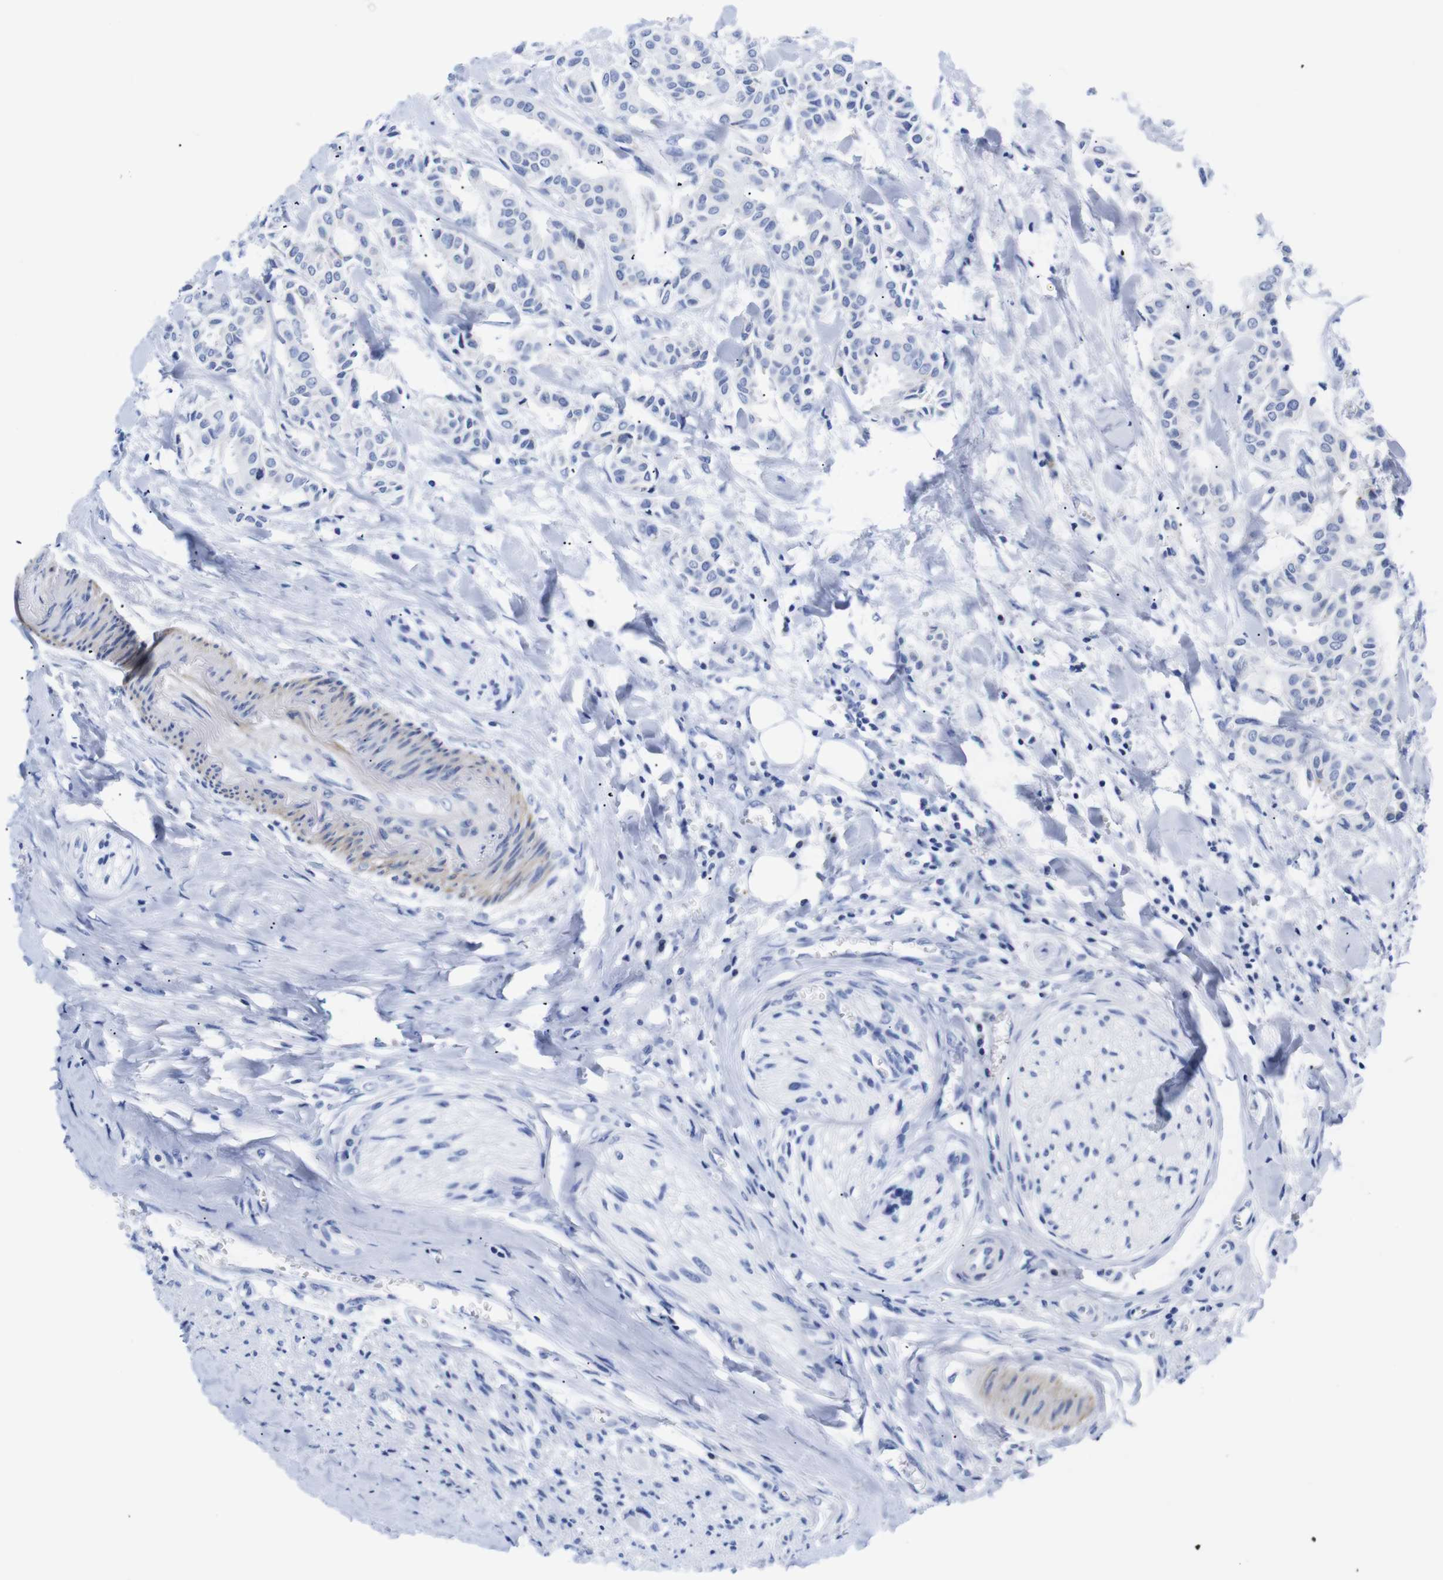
{"staining": {"intensity": "negative", "quantity": "none", "location": "none"}, "tissue": "head and neck cancer", "cell_type": "Tumor cells", "image_type": "cancer", "snomed": [{"axis": "morphology", "description": "Adenocarcinoma, NOS"}, {"axis": "topography", "description": "Salivary gland"}, {"axis": "topography", "description": "Head-Neck"}], "caption": "There is no significant expression in tumor cells of head and neck cancer.", "gene": "LRRC55", "patient": {"sex": "female", "age": 59}}